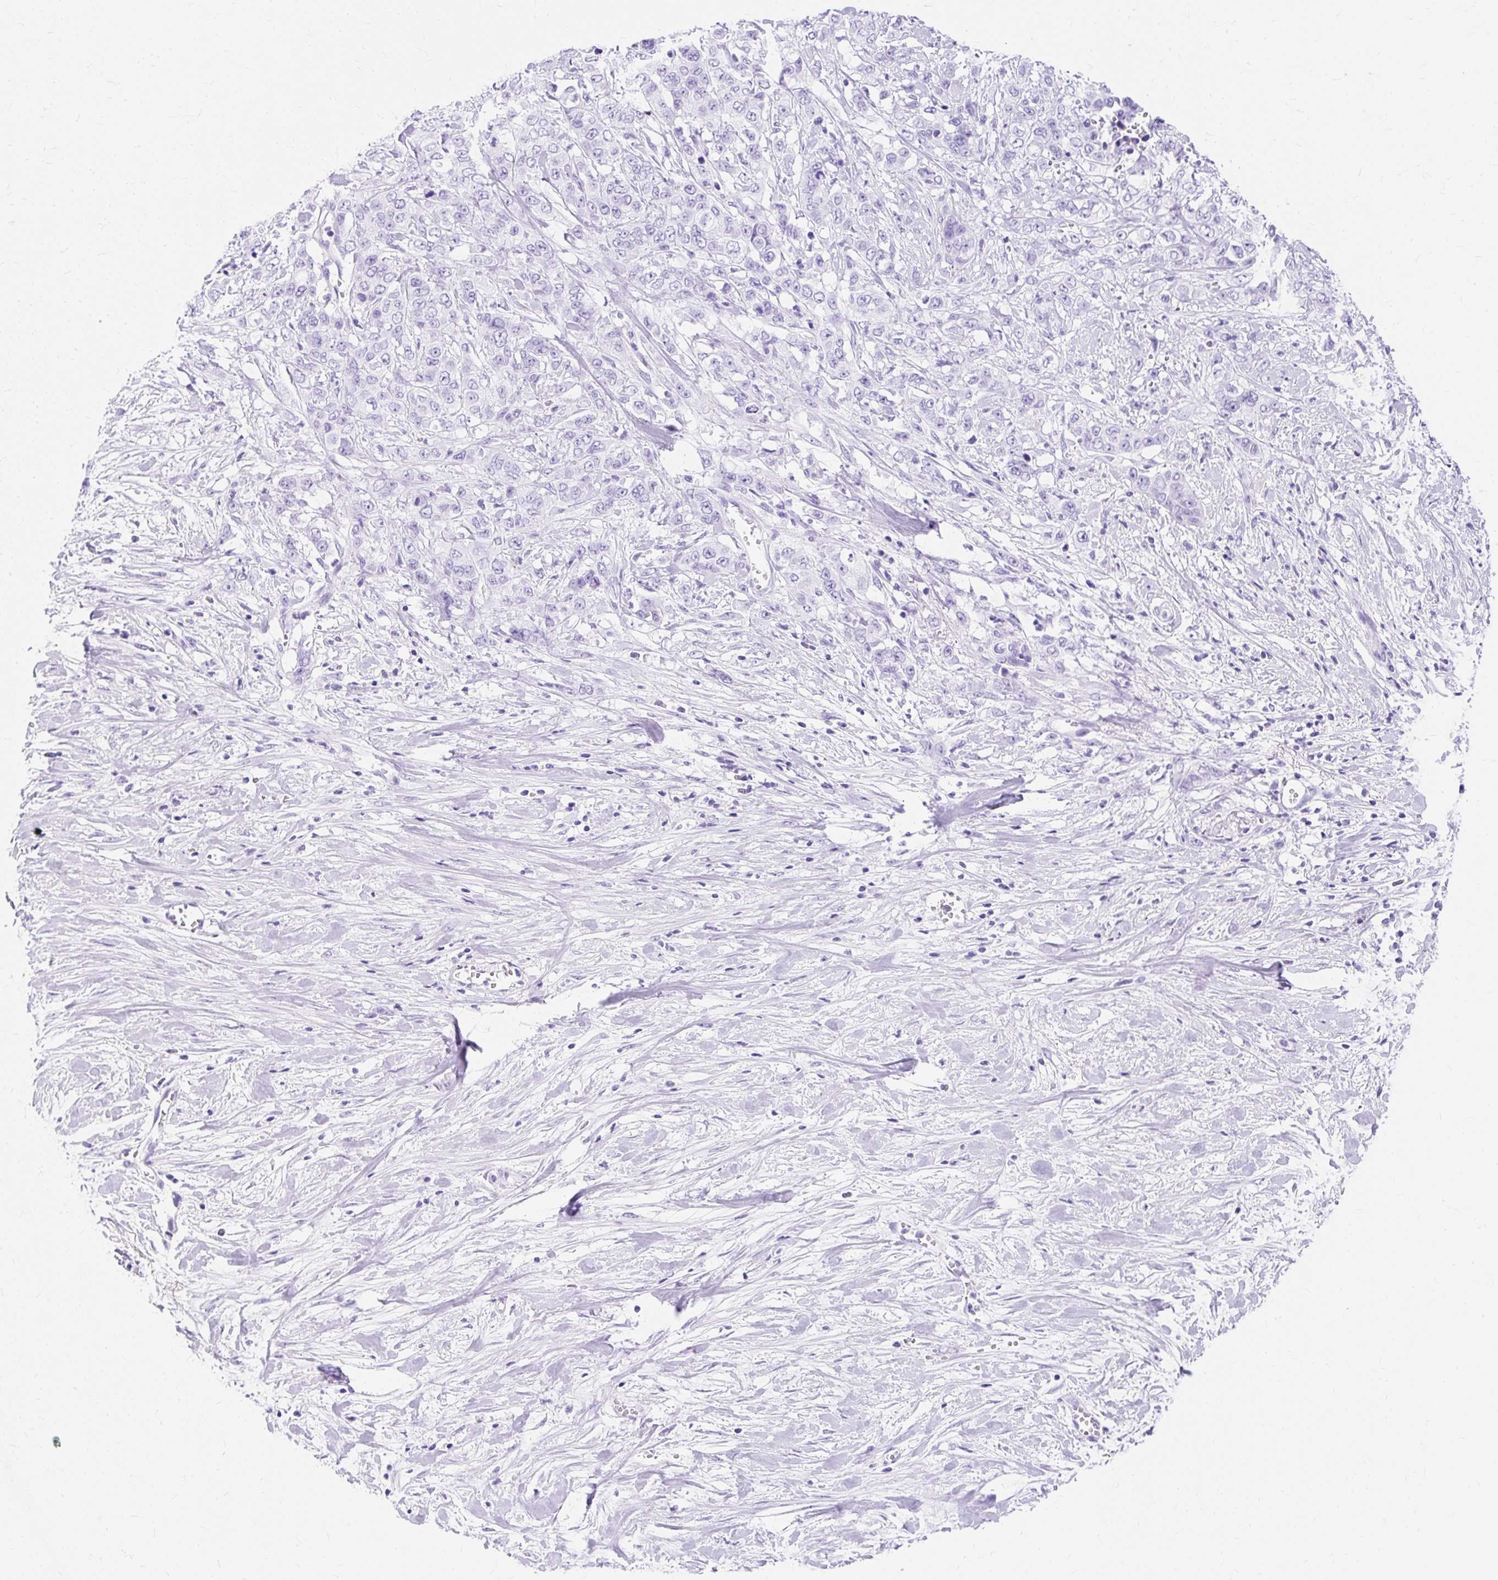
{"staining": {"intensity": "negative", "quantity": "none", "location": "none"}, "tissue": "stomach cancer", "cell_type": "Tumor cells", "image_type": "cancer", "snomed": [{"axis": "morphology", "description": "Adenocarcinoma, NOS"}, {"axis": "topography", "description": "Stomach, upper"}], "caption": "The immunohistochemistry (IHC) micrograph has no significant staining in tumor cells of adenocarcinoma (stomach) tissue. Nuclei are stained in blue.", "gene": "MBP", "patient": {"sex": "male", "age": 62}}